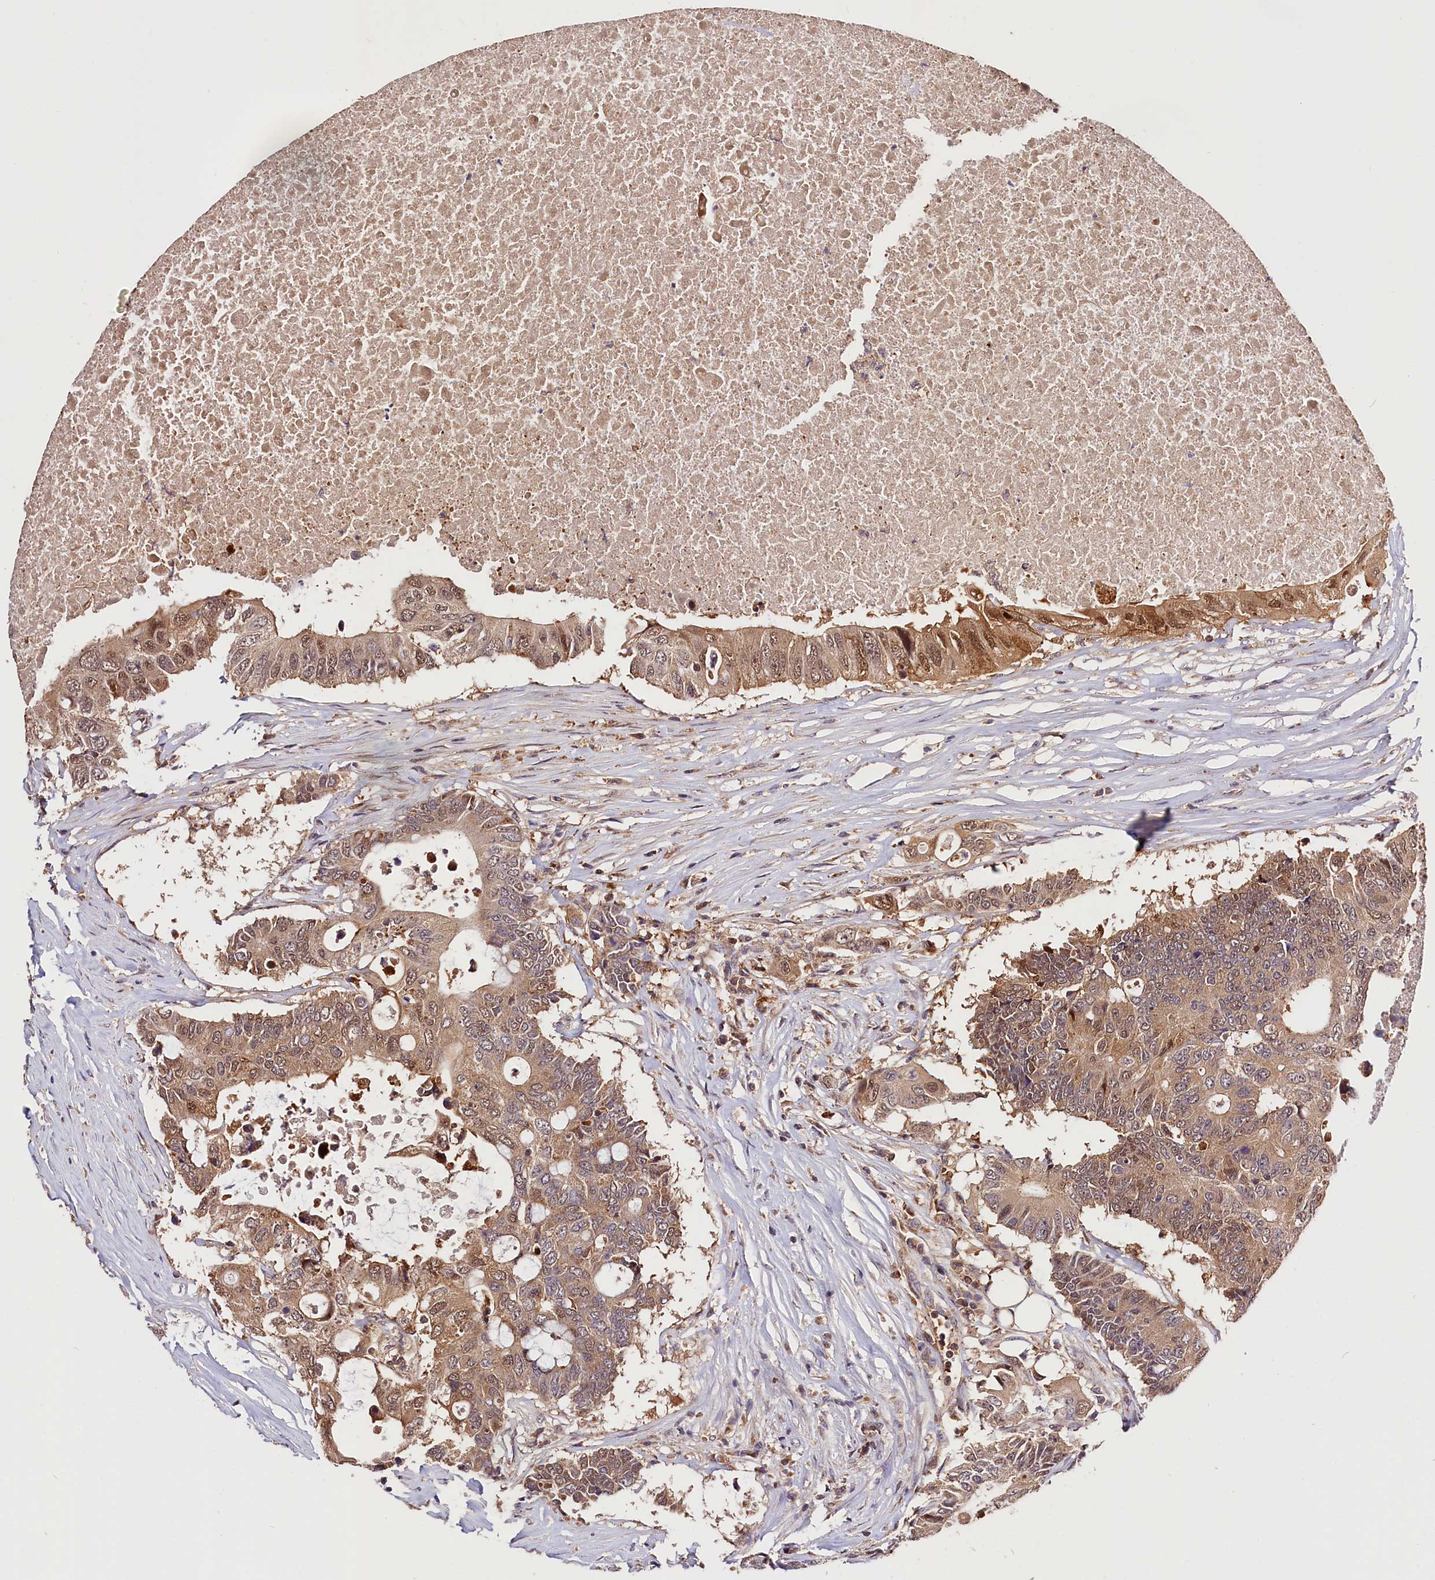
{"staining": {"intensity": "moderate", "quantity": ">75%", "location": "cytoplasmic/membranous,nuclear"}, "tissue": "colorectal cancer", "cell_type": "Tumor cells", "image_type": "cancer", "snomed": [{"axis": "morphology", "description": "Adenocarcinoma, NOS"}, {"axis": "topography", "description": "Colon"}], "caption": "Human colorectal cancer (adenocarcinoma) stained for a protein (brown) exhibits moderate cytoplasmic/membranous and nuclear positive staining in about >75% of tumor cells.", "gene": "KPTN", "patient": {"sex": "male", "age": 71}}